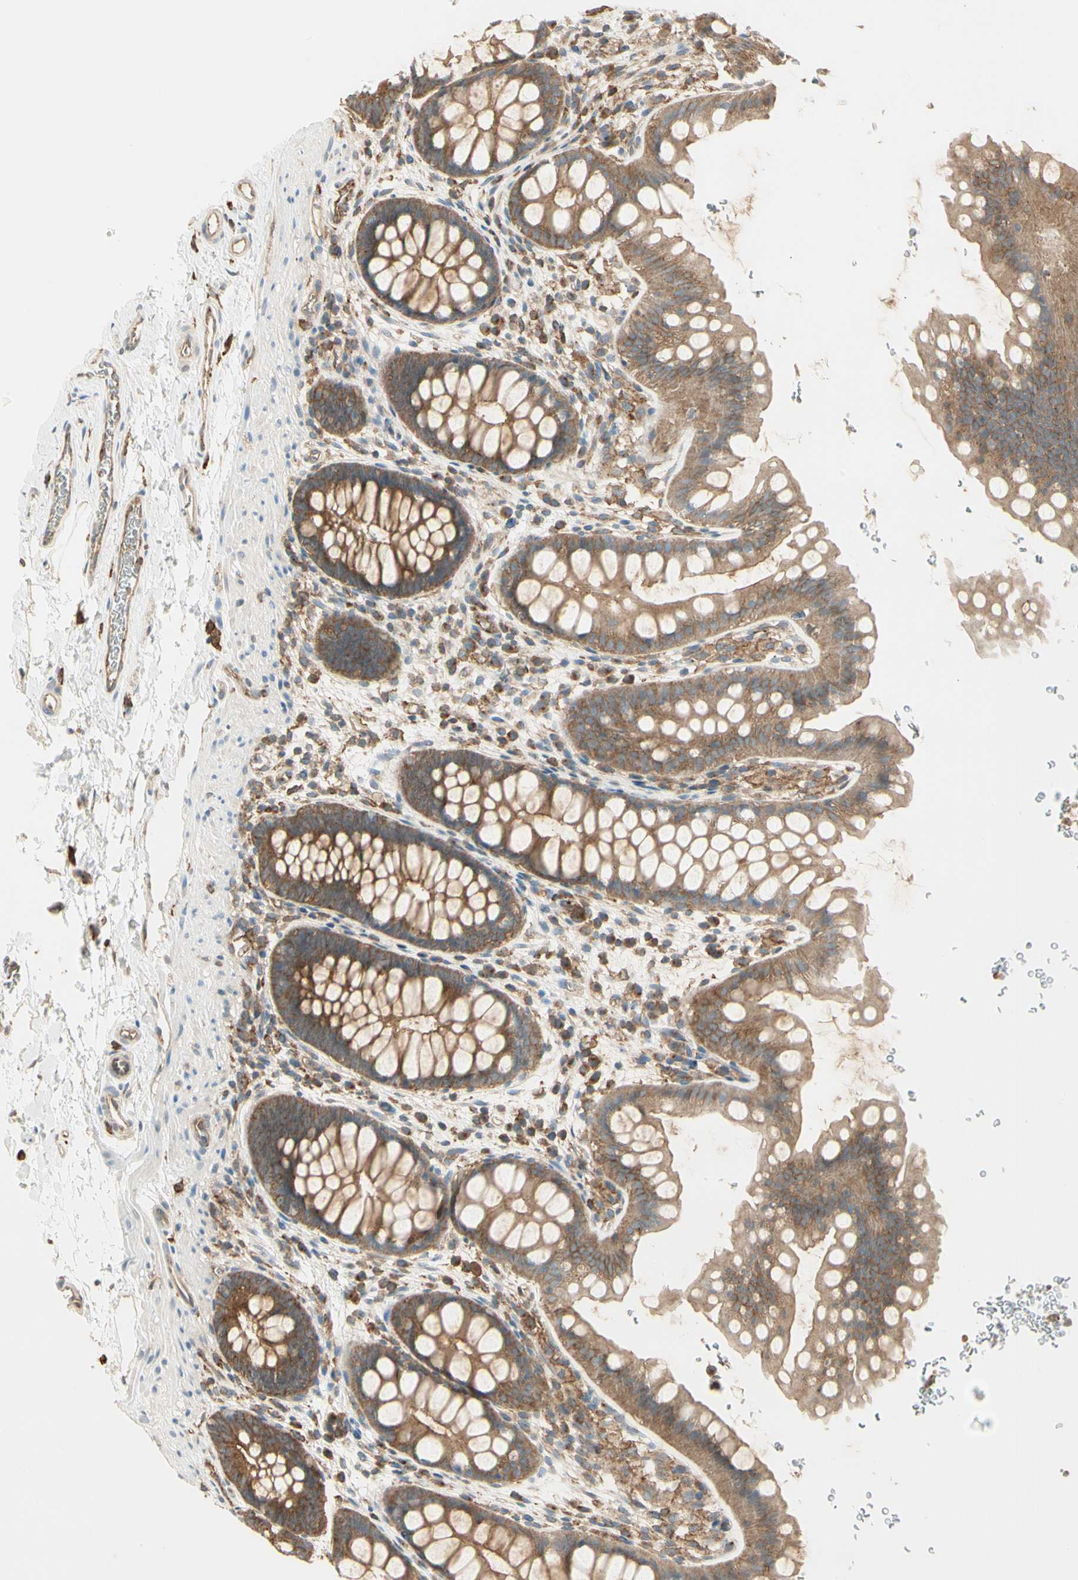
{"staining": {"intensity": "moderate", "quantity": ">75%", "location": "cytoplasmic/membranous"}, "tissue": "rectum", "cell_type": "Glandular cells", "image_type": "normal", "snomed": [{"axis": "morphology", "description": "Normal tissue, NOS"}, {"axis": "topography", "description": "Rectum"}], "caption": "Rectum stained with DAB immunohistochemistry demonstrates medium levels of moderate cytoplasmic/membranous positivity in about >75% of glandular cells.", "gene": "AGFG1", "patient": {"sex": "female", "age": 24}}